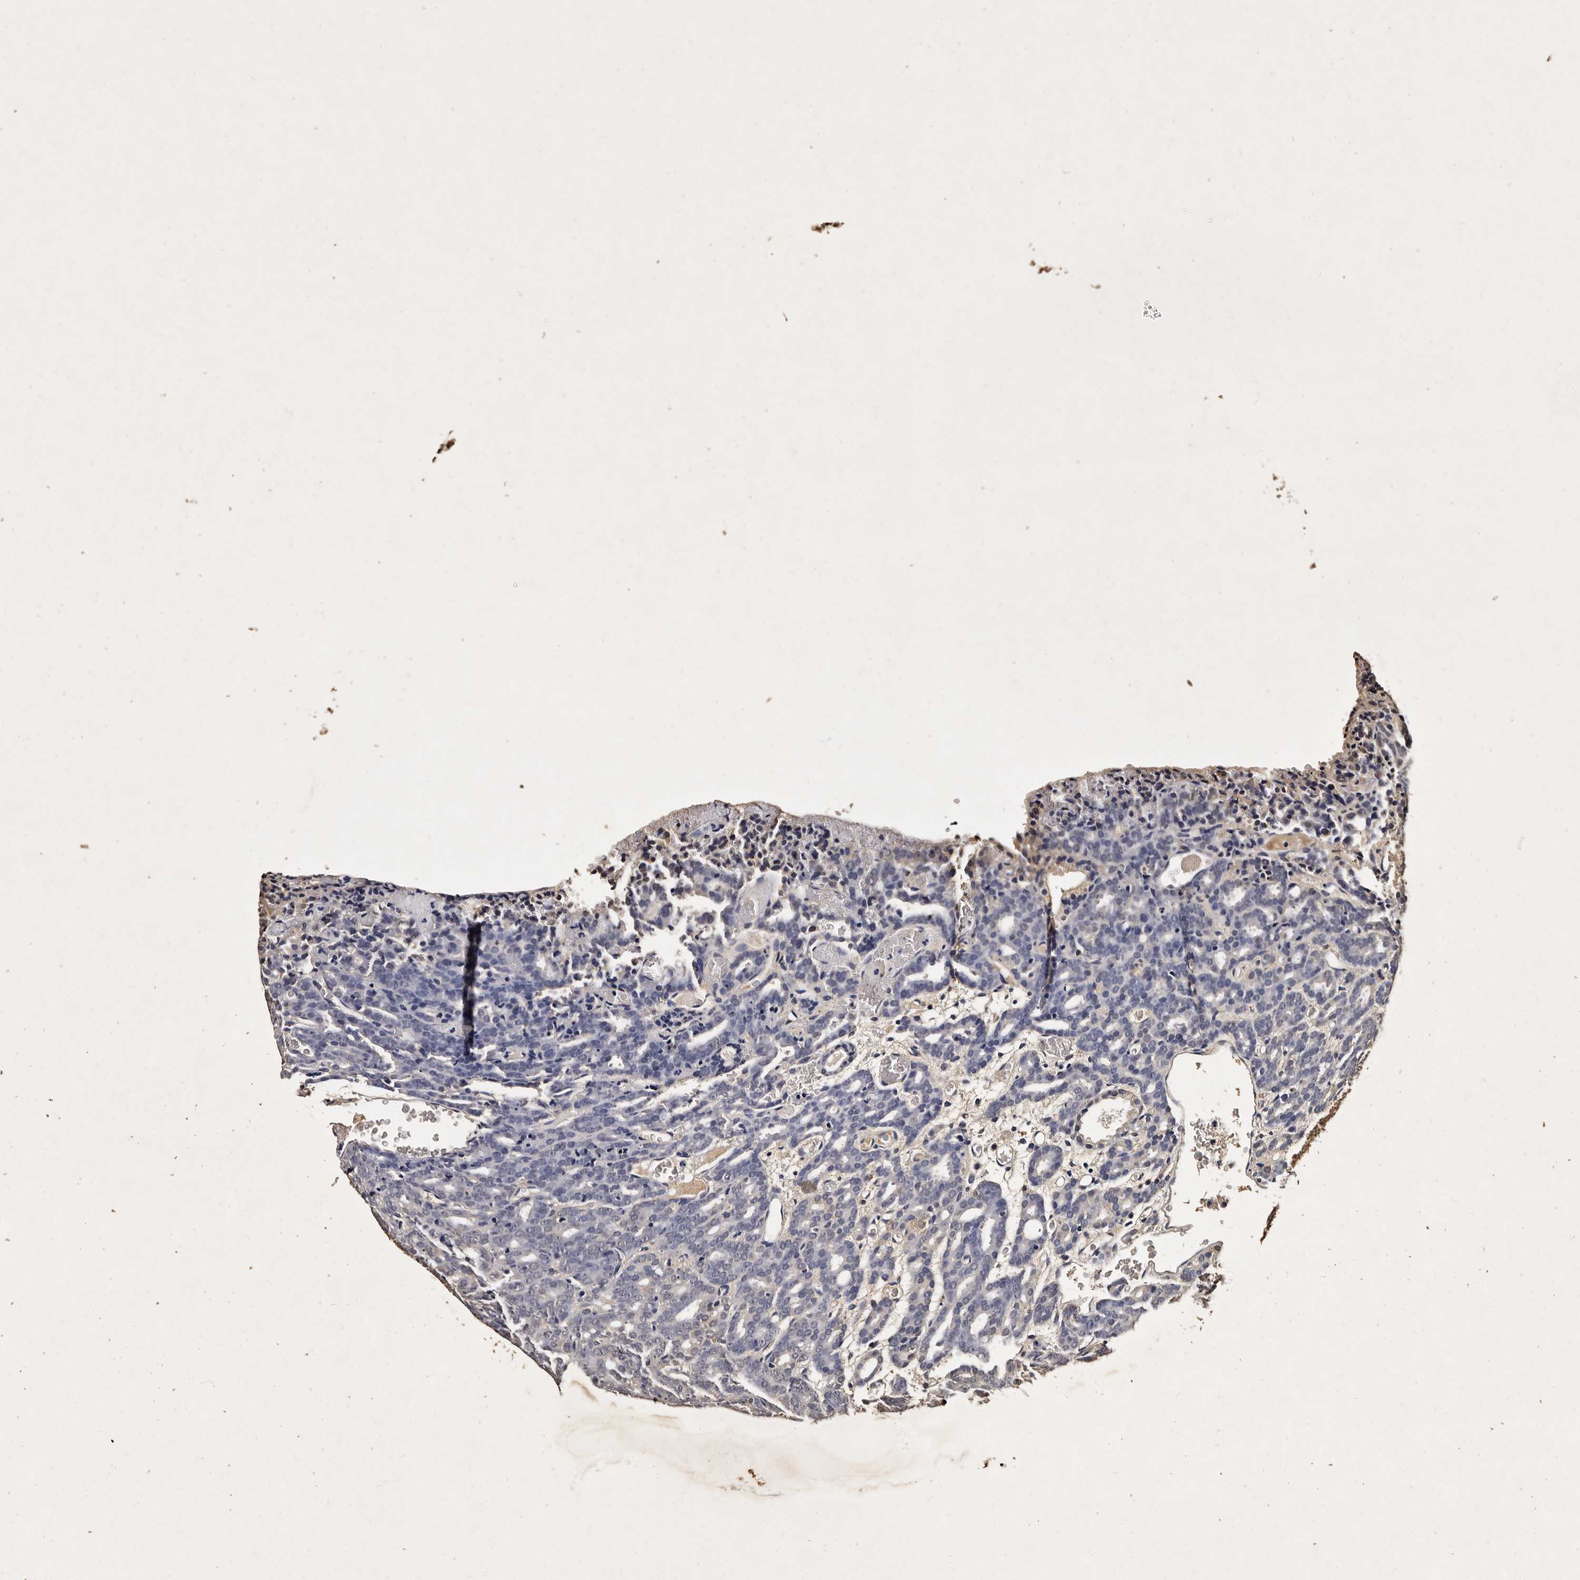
{"staining": {"intensity": "negative", "quantity": "none", "location": "none"}, "tissue": "prostate cancer", "cell_type": "Tumor cells", "image_type": "cancer", "snomed": [{"axis": "morphology", "description": "Adenocarcinoma, High grade"}, {"axis": "topography", "description": "Prostate"}], "caption": "This micrograph is of prostate cancer stained with immunohistochemistry (IHC) to label a protein in brown with the nuclei are counter-stained blue. There is no expression in tumor cells.", "gene": "PARS2", "patient": {"sex": "male", "age": 62}}